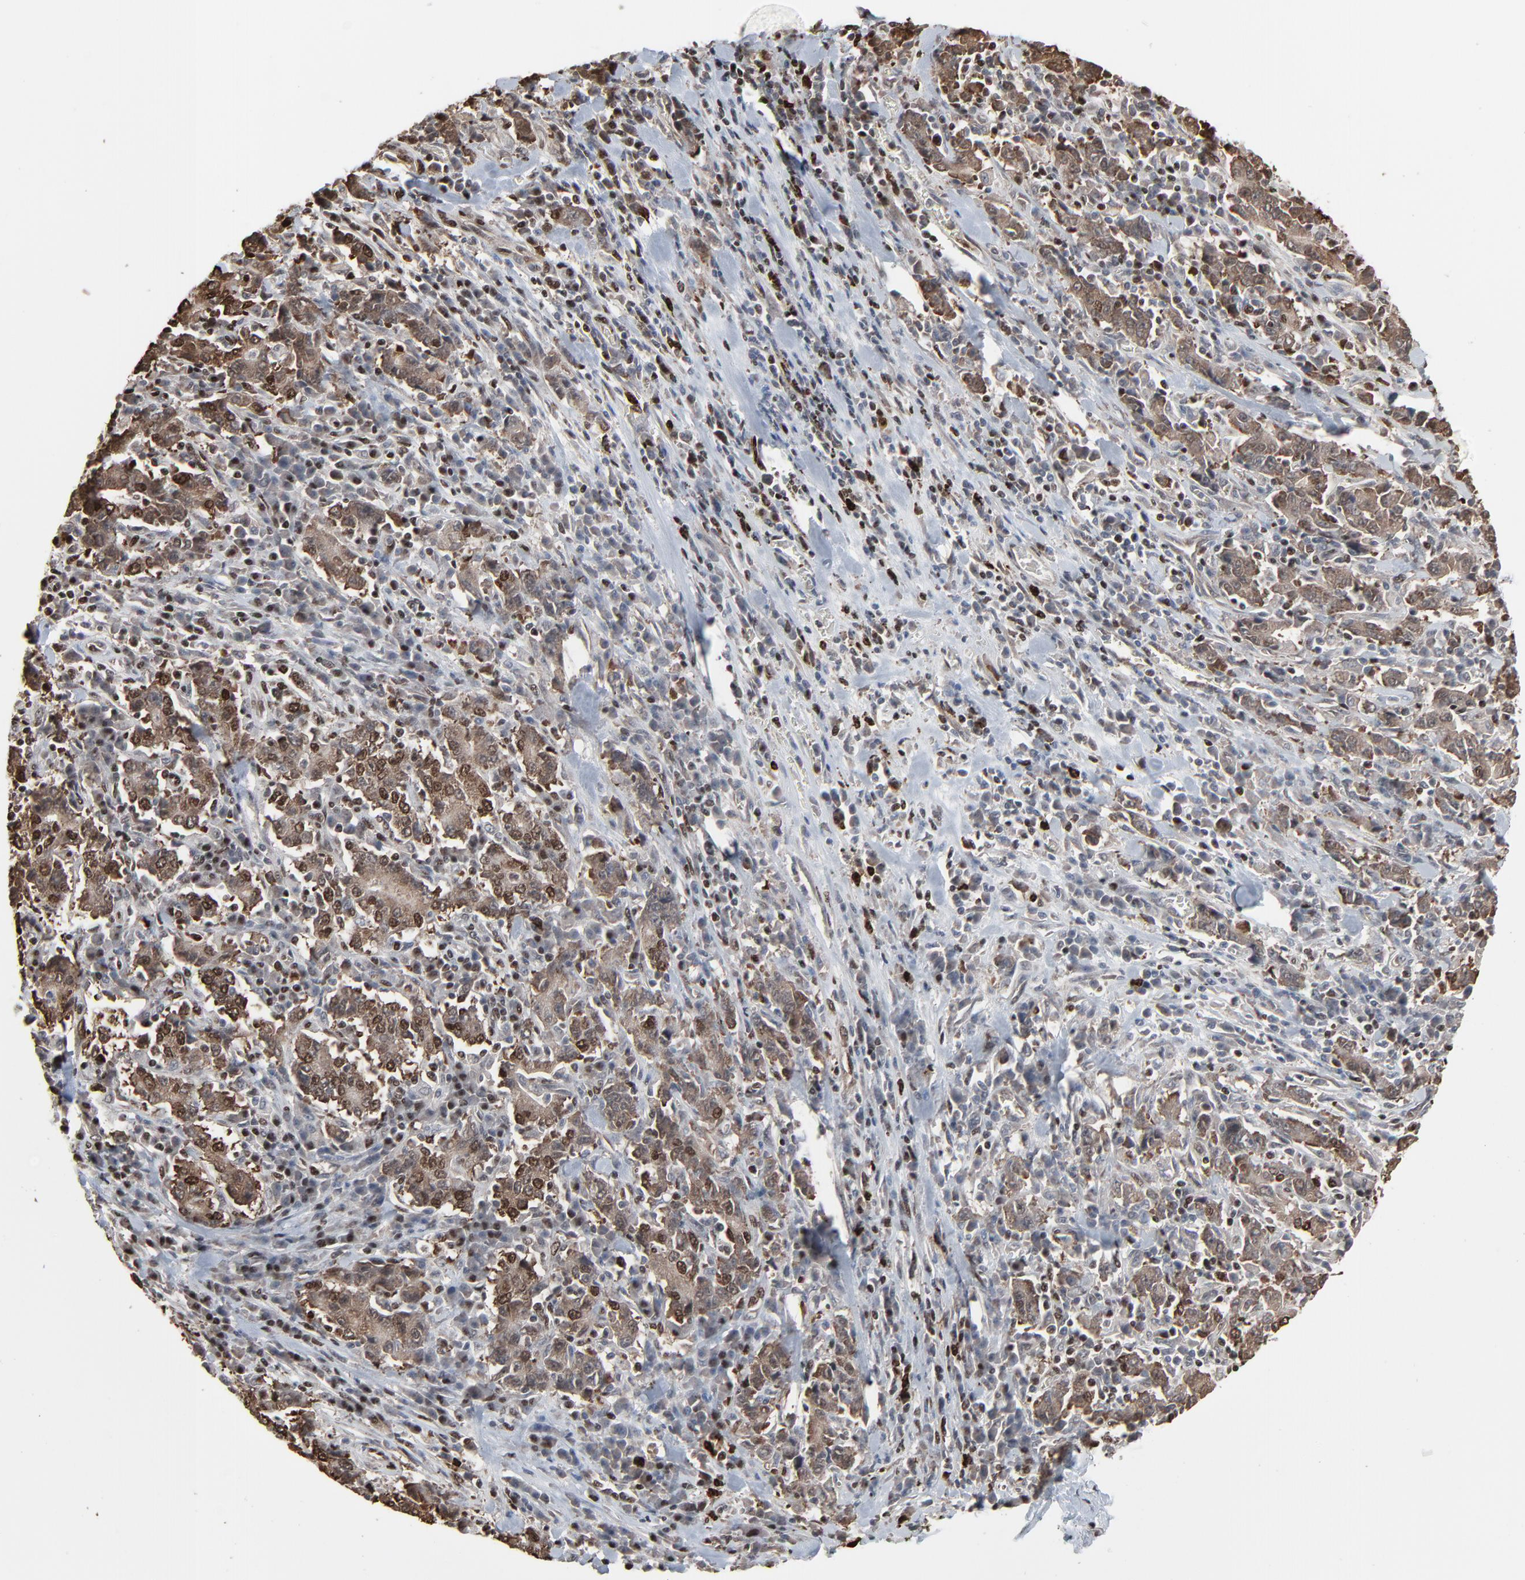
{"staining": {"intensity": "strong", "quantity": ">75%", "location": "cytoplasmic/membranous,nuclear"}, "tissue": "stomach cancer", "cell_type": "Tumor cells", "image_type": "cancer", "snomed": [{"axis": "morphology", "description": "Normal tissue, NOS"}, {"axis": "morphology", "description": "Adenocarcinoma, NOS"}, {"axis": "topography", "description": "Stomach, upper"}, {"axis": "topography", "description": "Stomach"}], "caption": "Tumor cells reveal high levels of strong cytoplasmic/membranous and nuclear positivity in about >75% of cells in human stomach cancer (adenocarcinoma).", "gene": "MEIS2", "patient": {"sex": "male", "age": 59}}